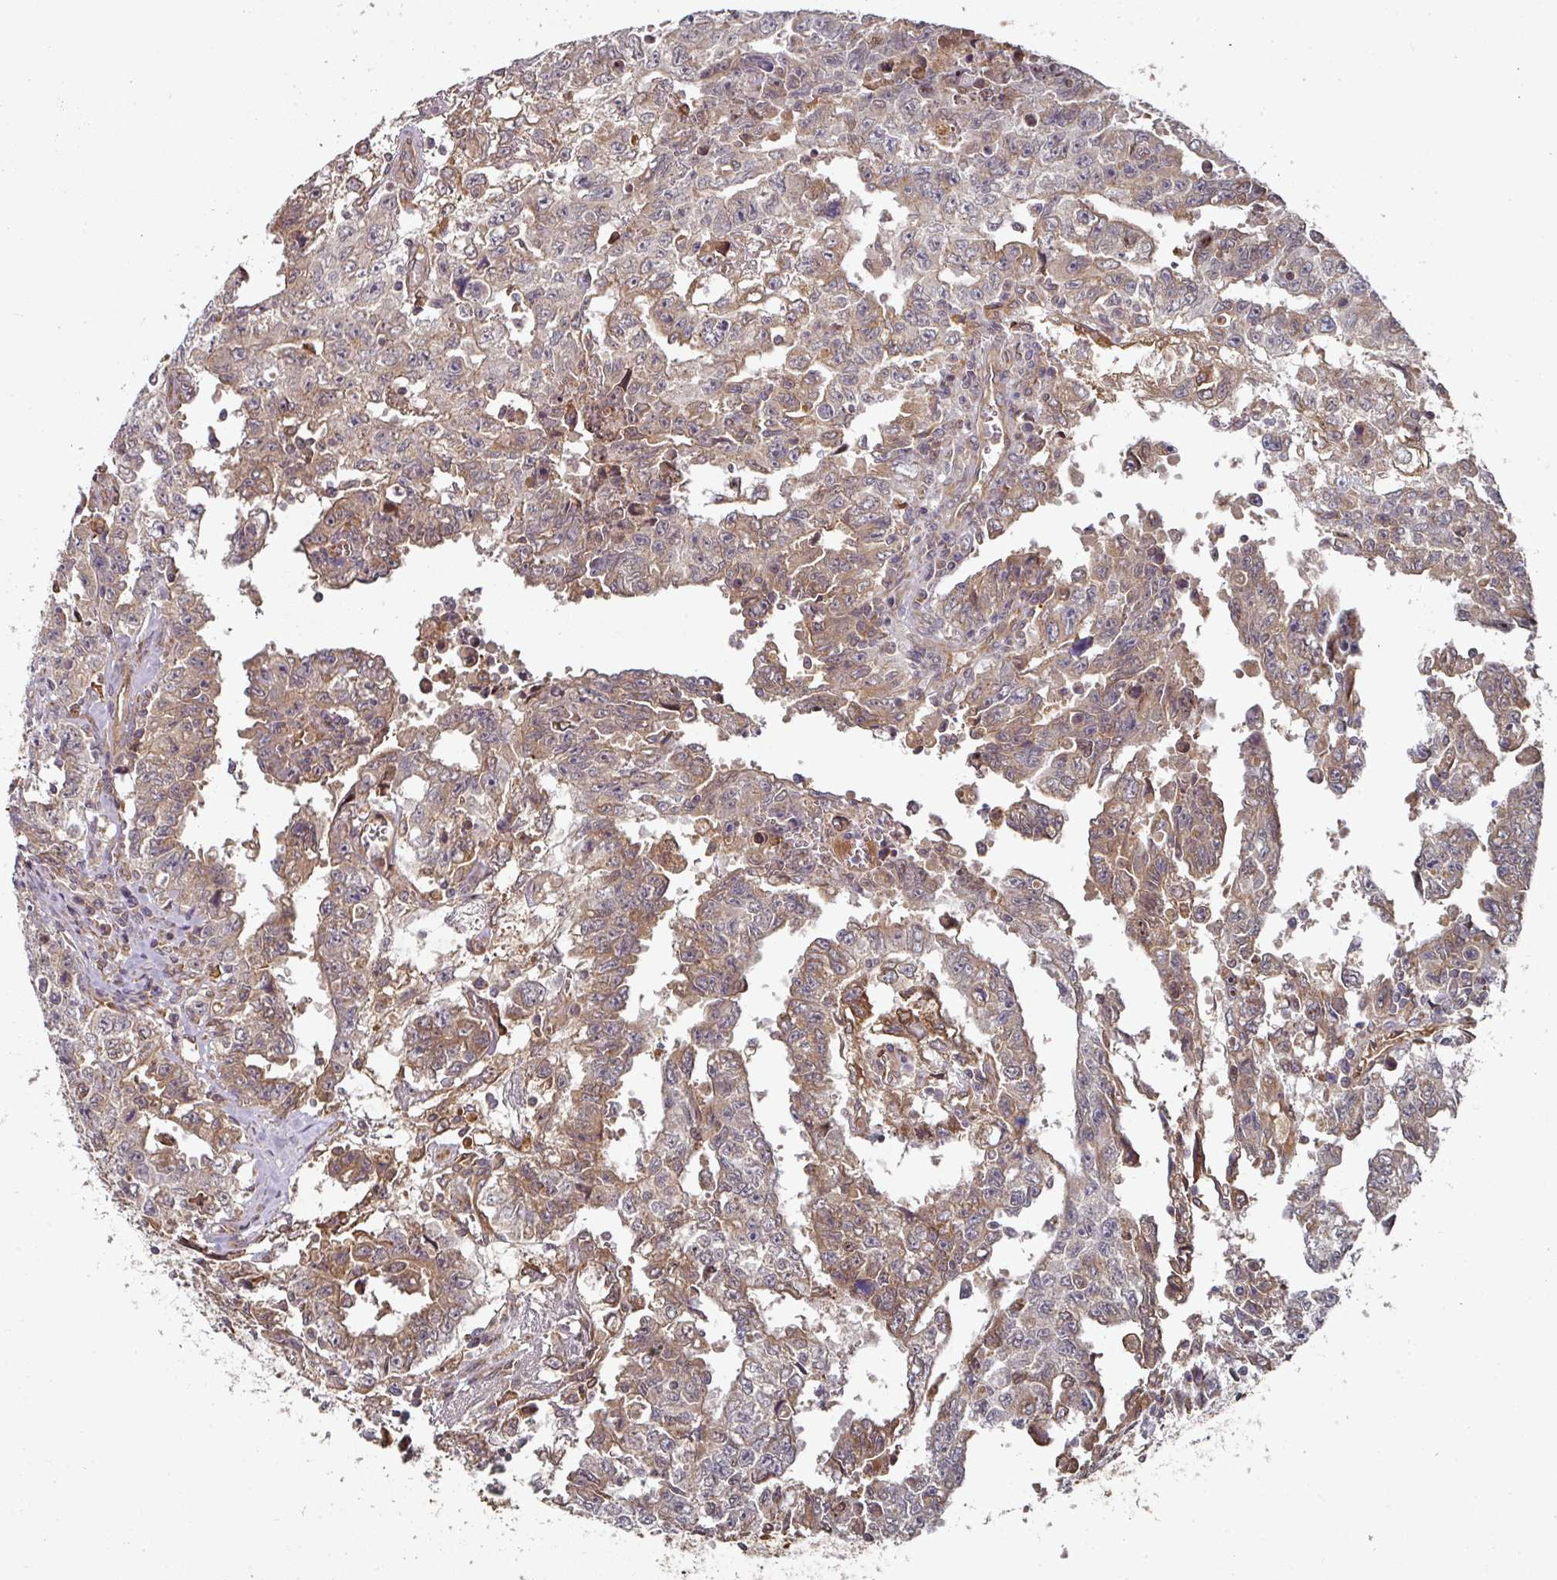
{"staining": {"intensity": "moderate", "quantity": ">75%", "location": "cytoplasmic/membranous"}, "tissue": "testis cancer", "cell_type": "Tumor cells", "image_type": "cancer", "snomed": [{"axis": "morphology", "description": "Carcinoma, Embryonal, NOS"}, {"axis": "topography", "description": "Testis"}], "caption": "Embryonal carcinoma (testis) stained with IHC reveals moderate cytoplasmic/membranous staining in about >75% of tumor cells.", "gene": "CEP95", "patient": {"sex": "male", "age": 24}}